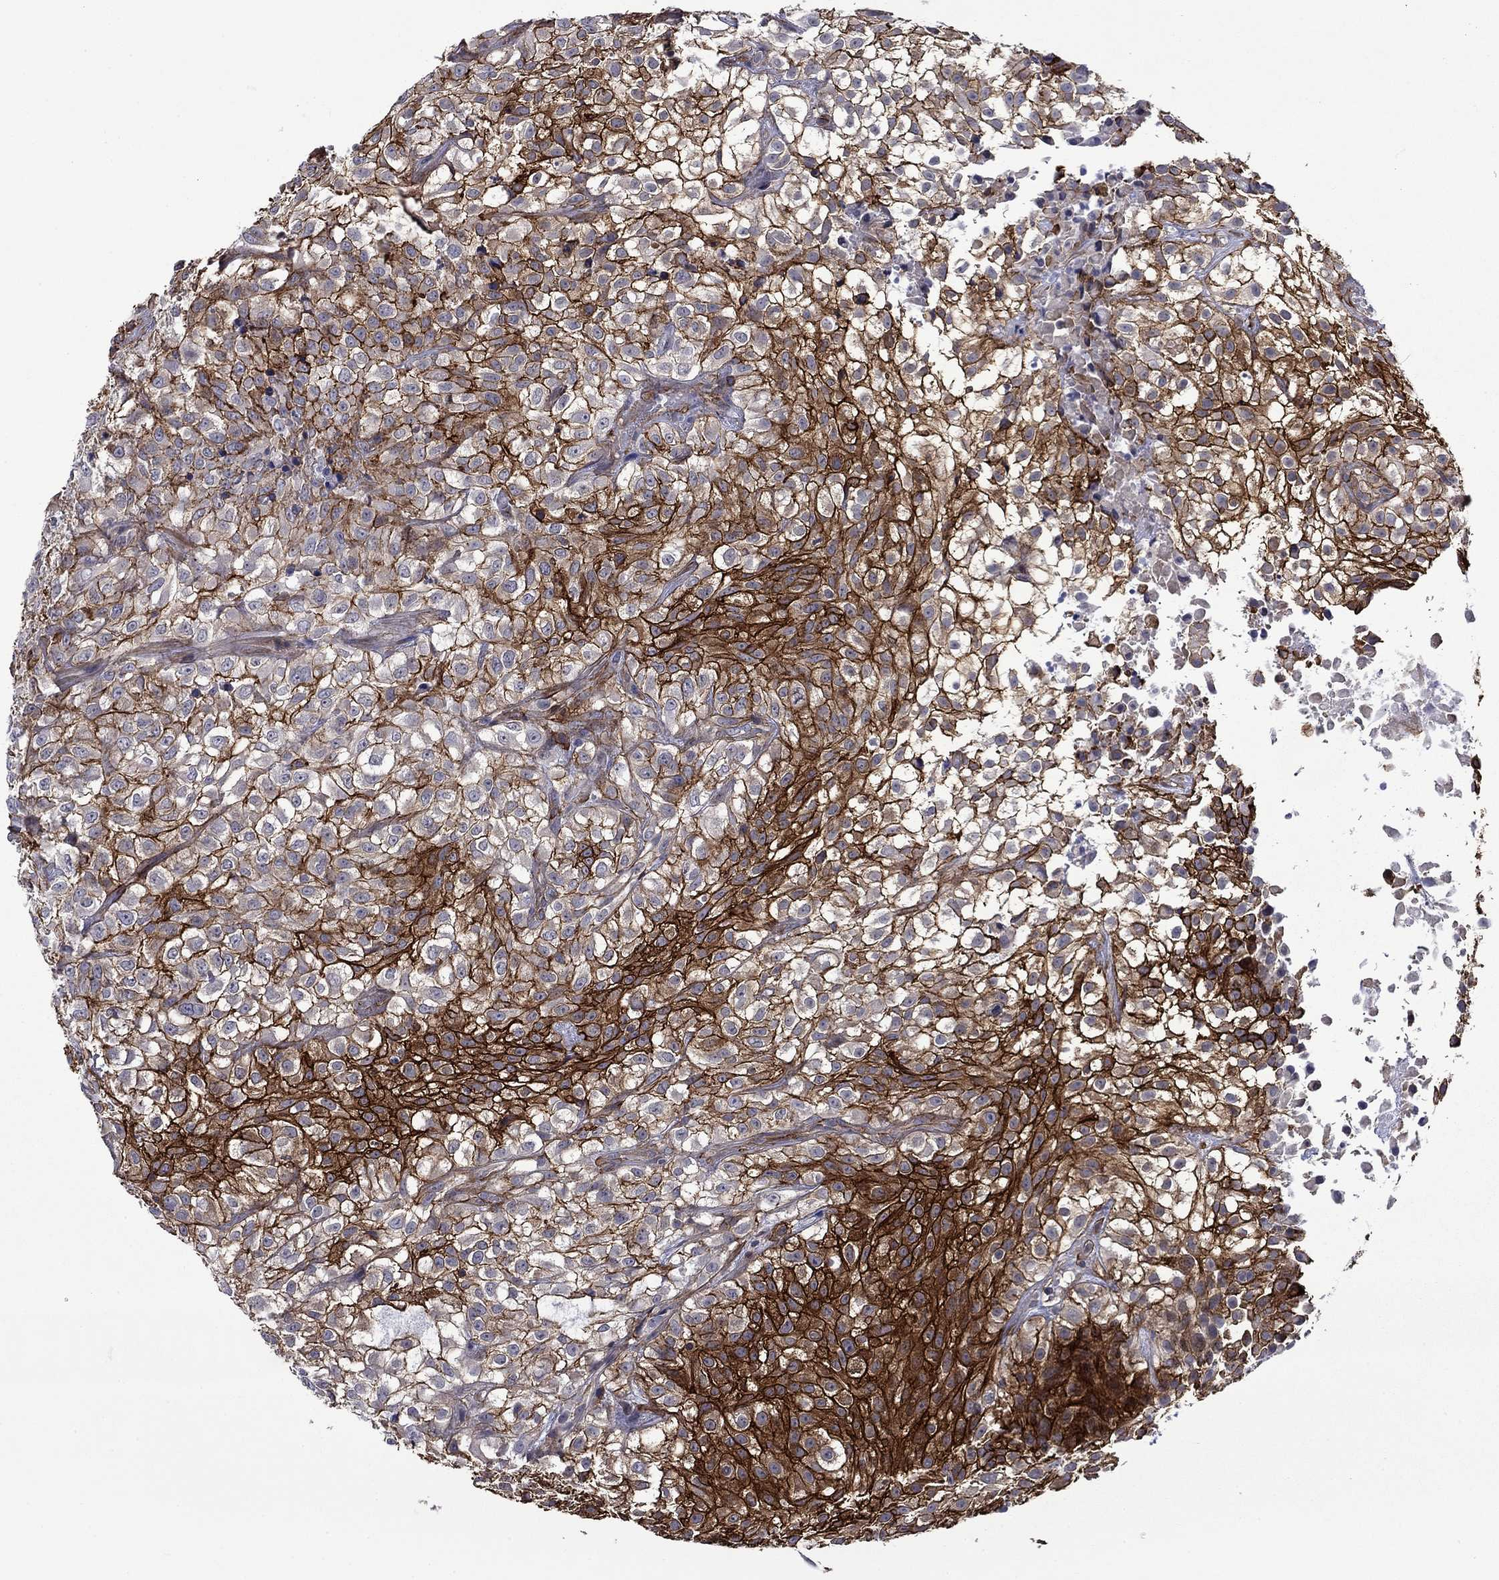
{"staining": {"intensity": "strong", "quantity": "25%-75%", "location": "cytoplasmic/membranous"}, "tissue": "urothelial cancer", "cell_type": "Tumor cells", "image_type": "cancer", "snomed": [{"axis": "morphology", "description": "Urothelial carcinoma, High grade"}, {"axis": "topography", "description": "Urinary bladder"}], "caption": "Urothelial carcinoma (high-grade) stained for a protein demonstrates strong cytoplasmic/membranous positivity in tumor cells.", "gene": "LMO7", "patient": {"sex": "male", "age": 56}}